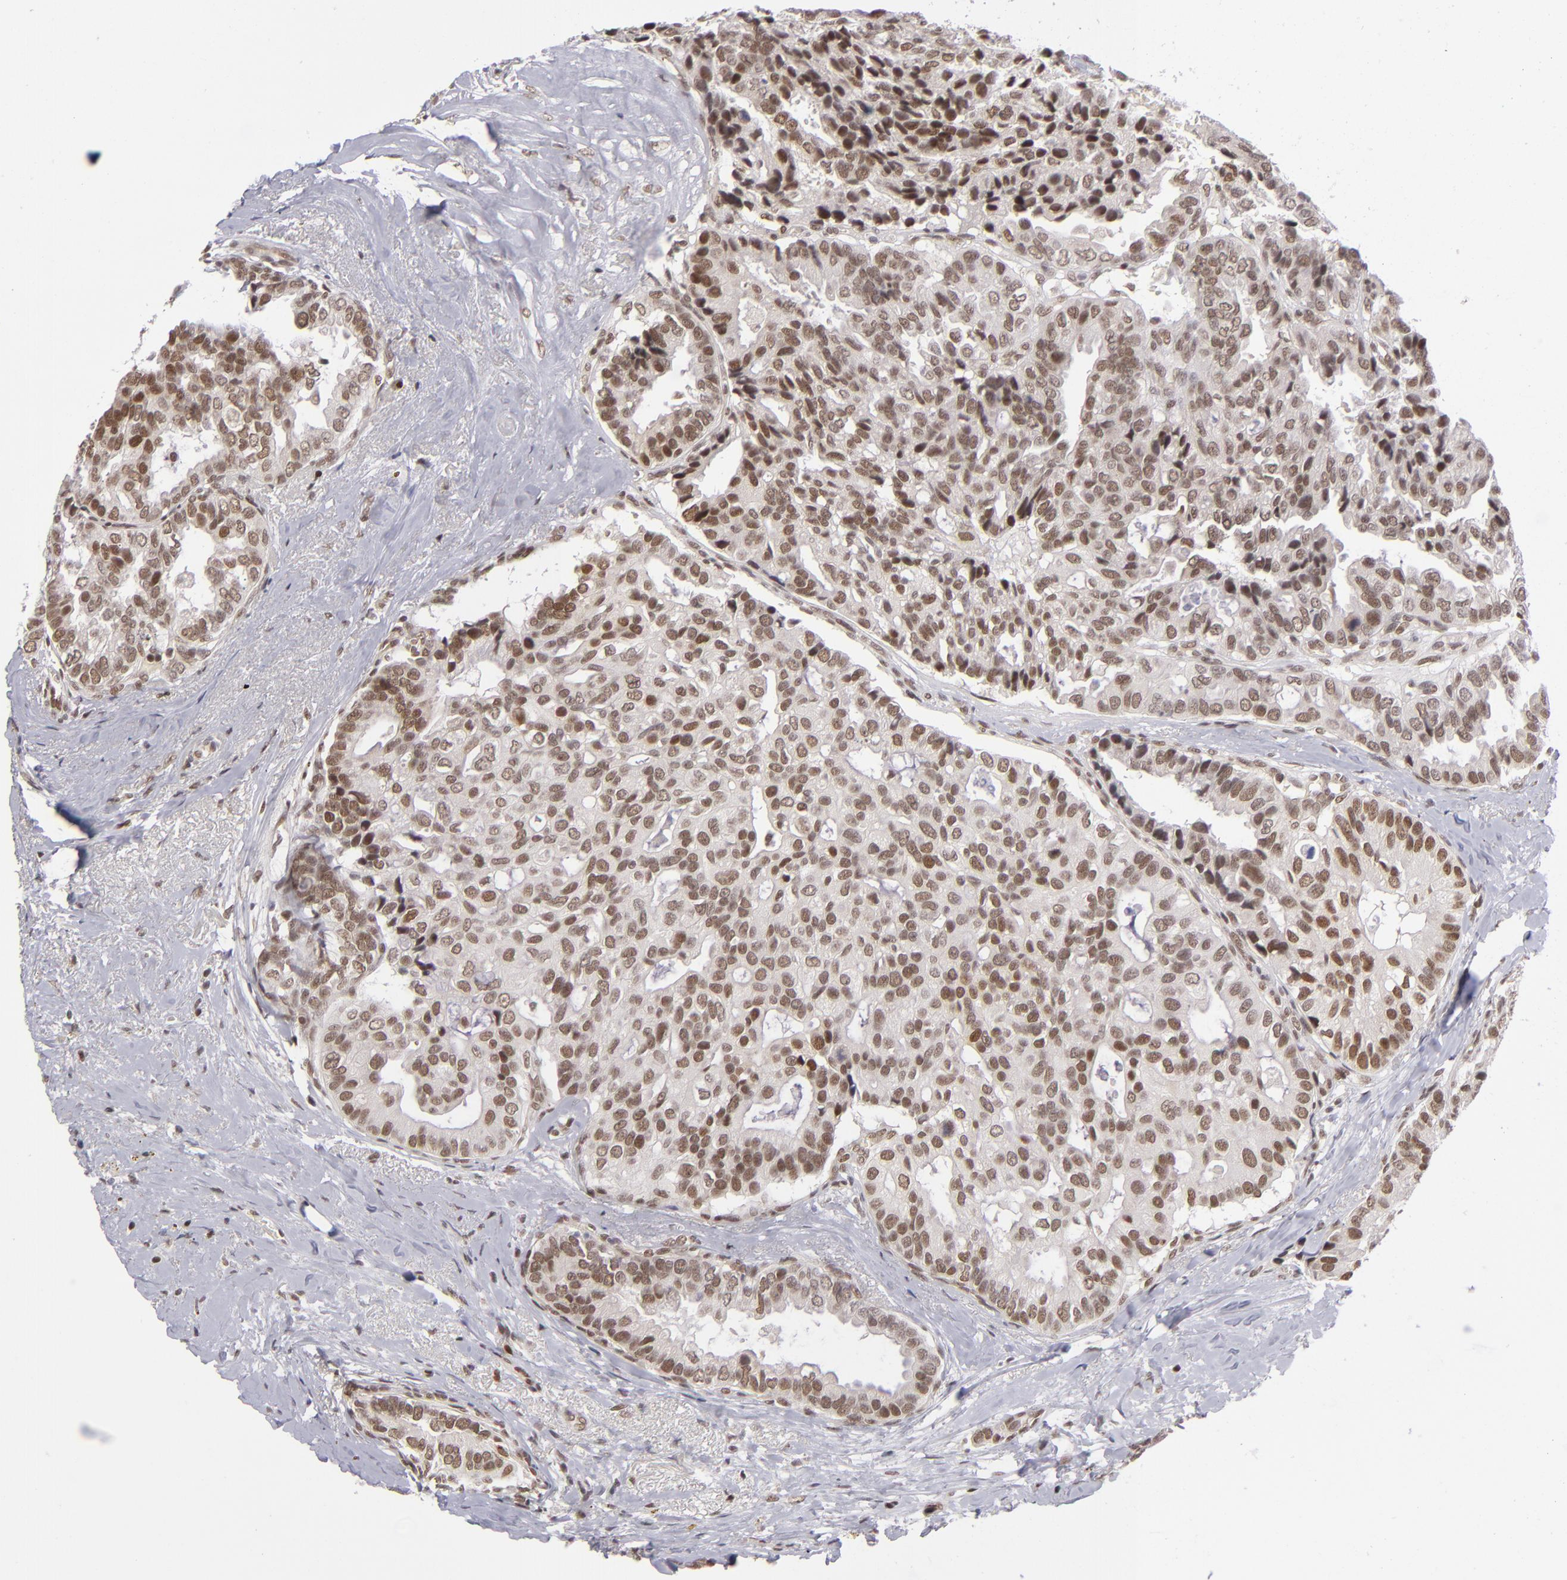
{"staining": {"intensity": "moderate", "quantity": ">75%", "location": "nuclear"}, "tissue": "breast cancer", "cell_type": "Tumor cells", "image_type": "cancer", "snomed": [{"axis": "morphology", "description": "Duct carcinoma"}, {"axis": "topography", "description": "Breast"}], "caption": "About >75% of tumor cells in intraductal carcinoma (breast) display moderate nuclear protein expression as visualized by brown immunohistochemical staining.", "gene": "MLLT3", "patient": {"sex": "female", "age": 69}}